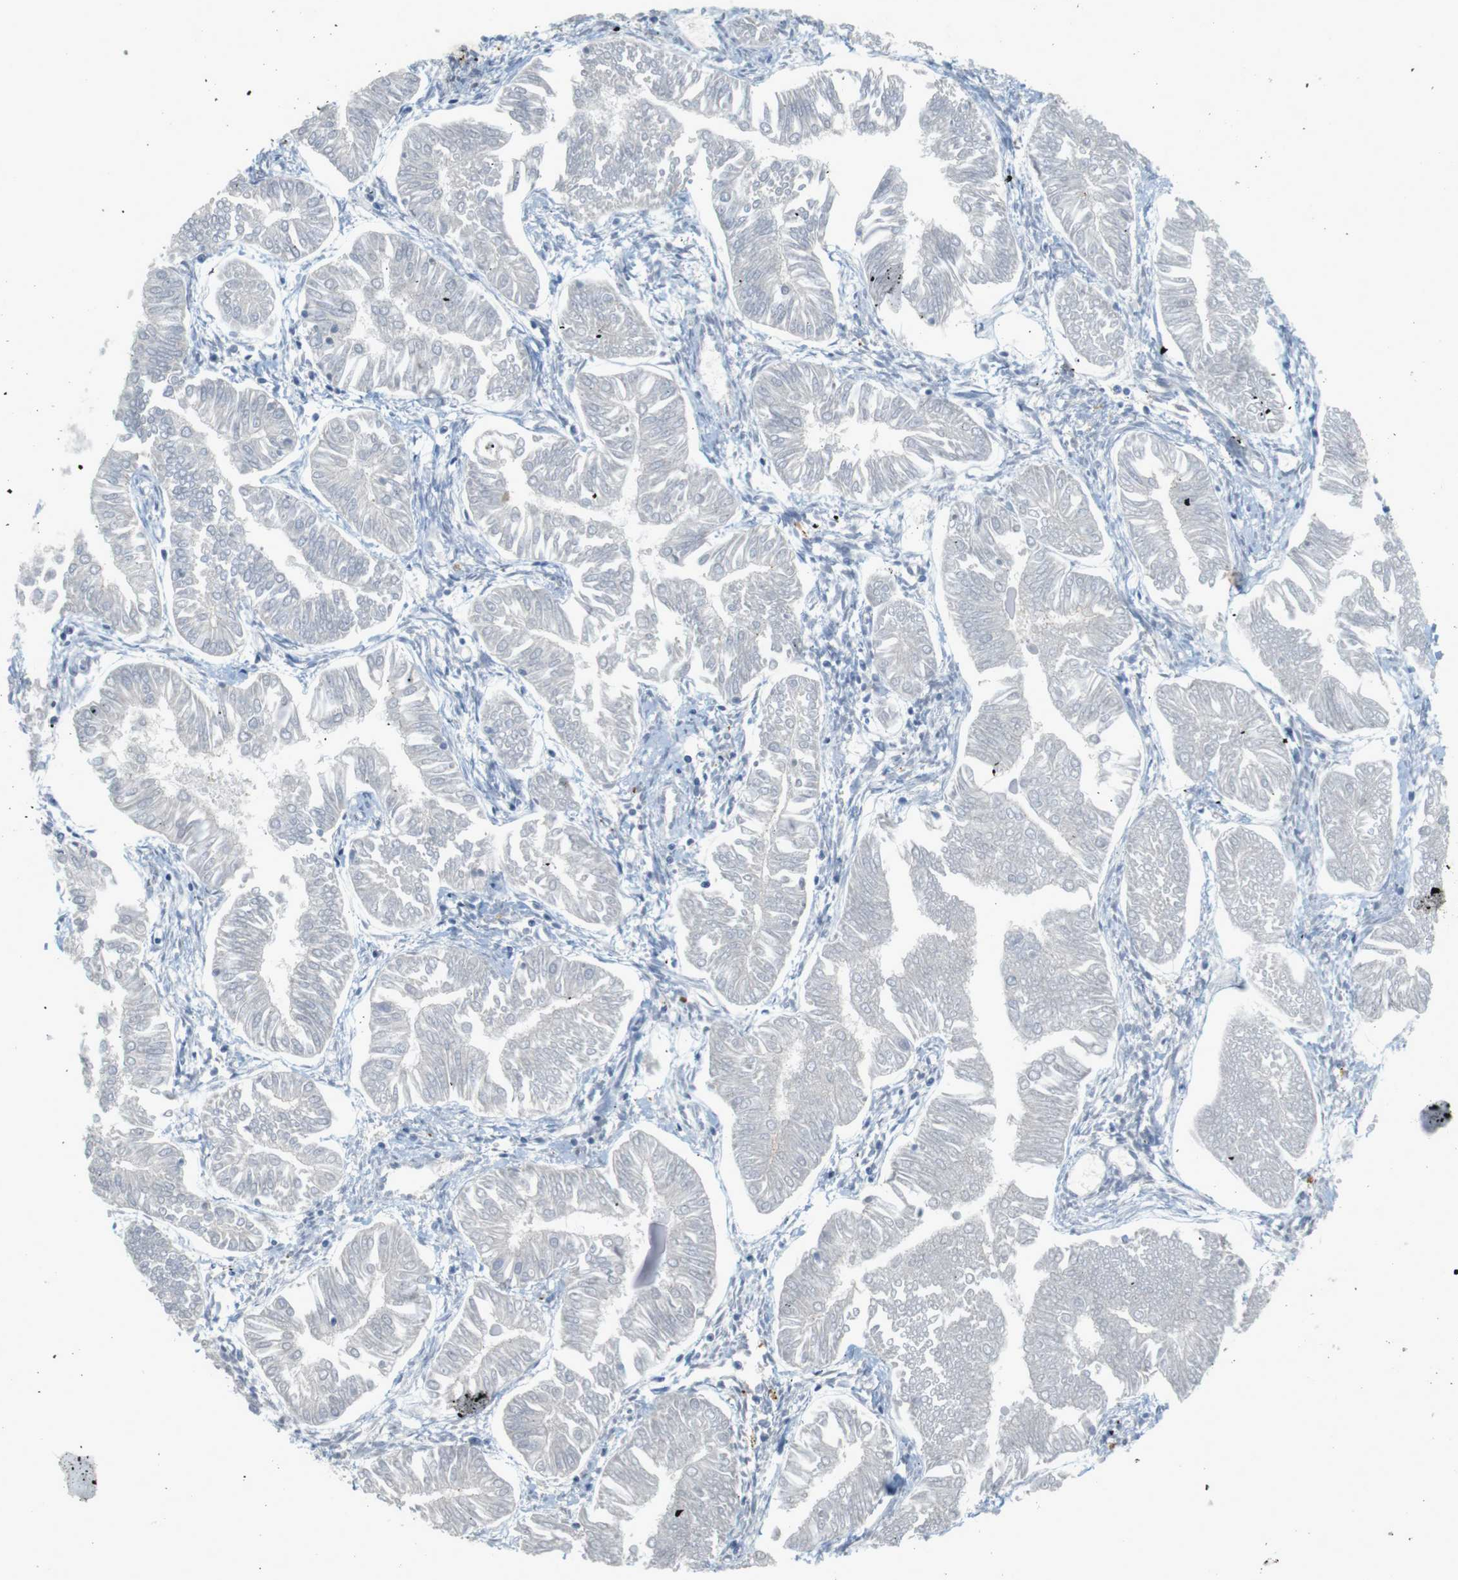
{"staining": {"intensity": "negative", "quantity": "none", "location": "none"}, "tissue": "endometrial cancer", "cell_type": "Tumor cells", "image_type": "cancer", "snomed": [{"axis": "morphology", "description": "Adenocarcinoma, NOS"}, {"axis": "topography", "description": "Endometrium"}], "caption": "Tumor cells show no significant protein staining in endometrial cancer.", "gene": "GJC3", "patient": {"sex": "female", "age": 53}}